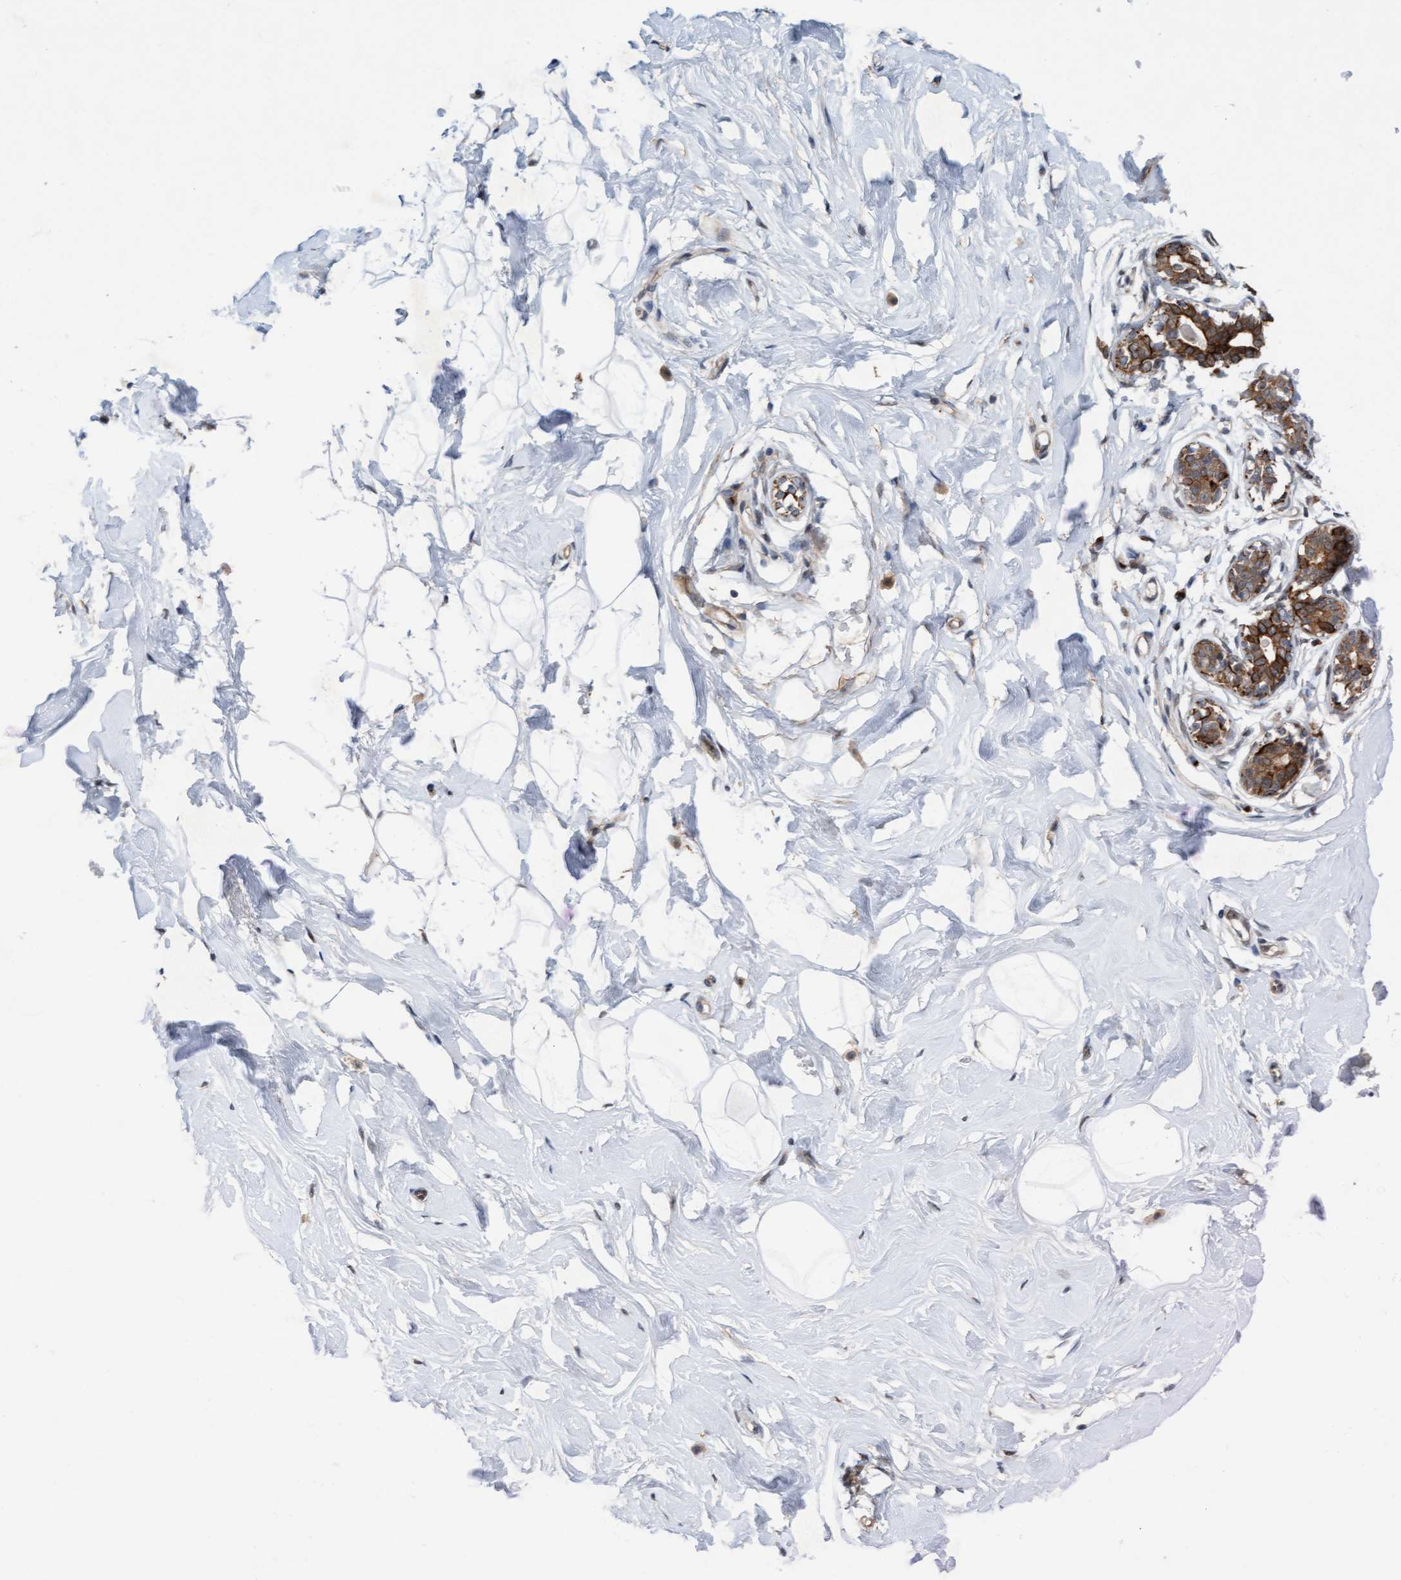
{"staining": {"intensity": "negative", "quantity": "none", "location": "none"}, "tissue": "breast", "cell_type": "Adipocytes", "image_type": "normal", "snomed": [{"axis": "morphology", "description": "Normal tissue, NOS"}, {"axis": "topography", "description": "Breast"}], "caption": "Protein analysis of normal breast exhibits no significant staining in adipocytes. (IHC, brightfield microscopy, high magnification).", "gene": "RAP1GAP2", "patient": {"sex": "female", "age": 23}}